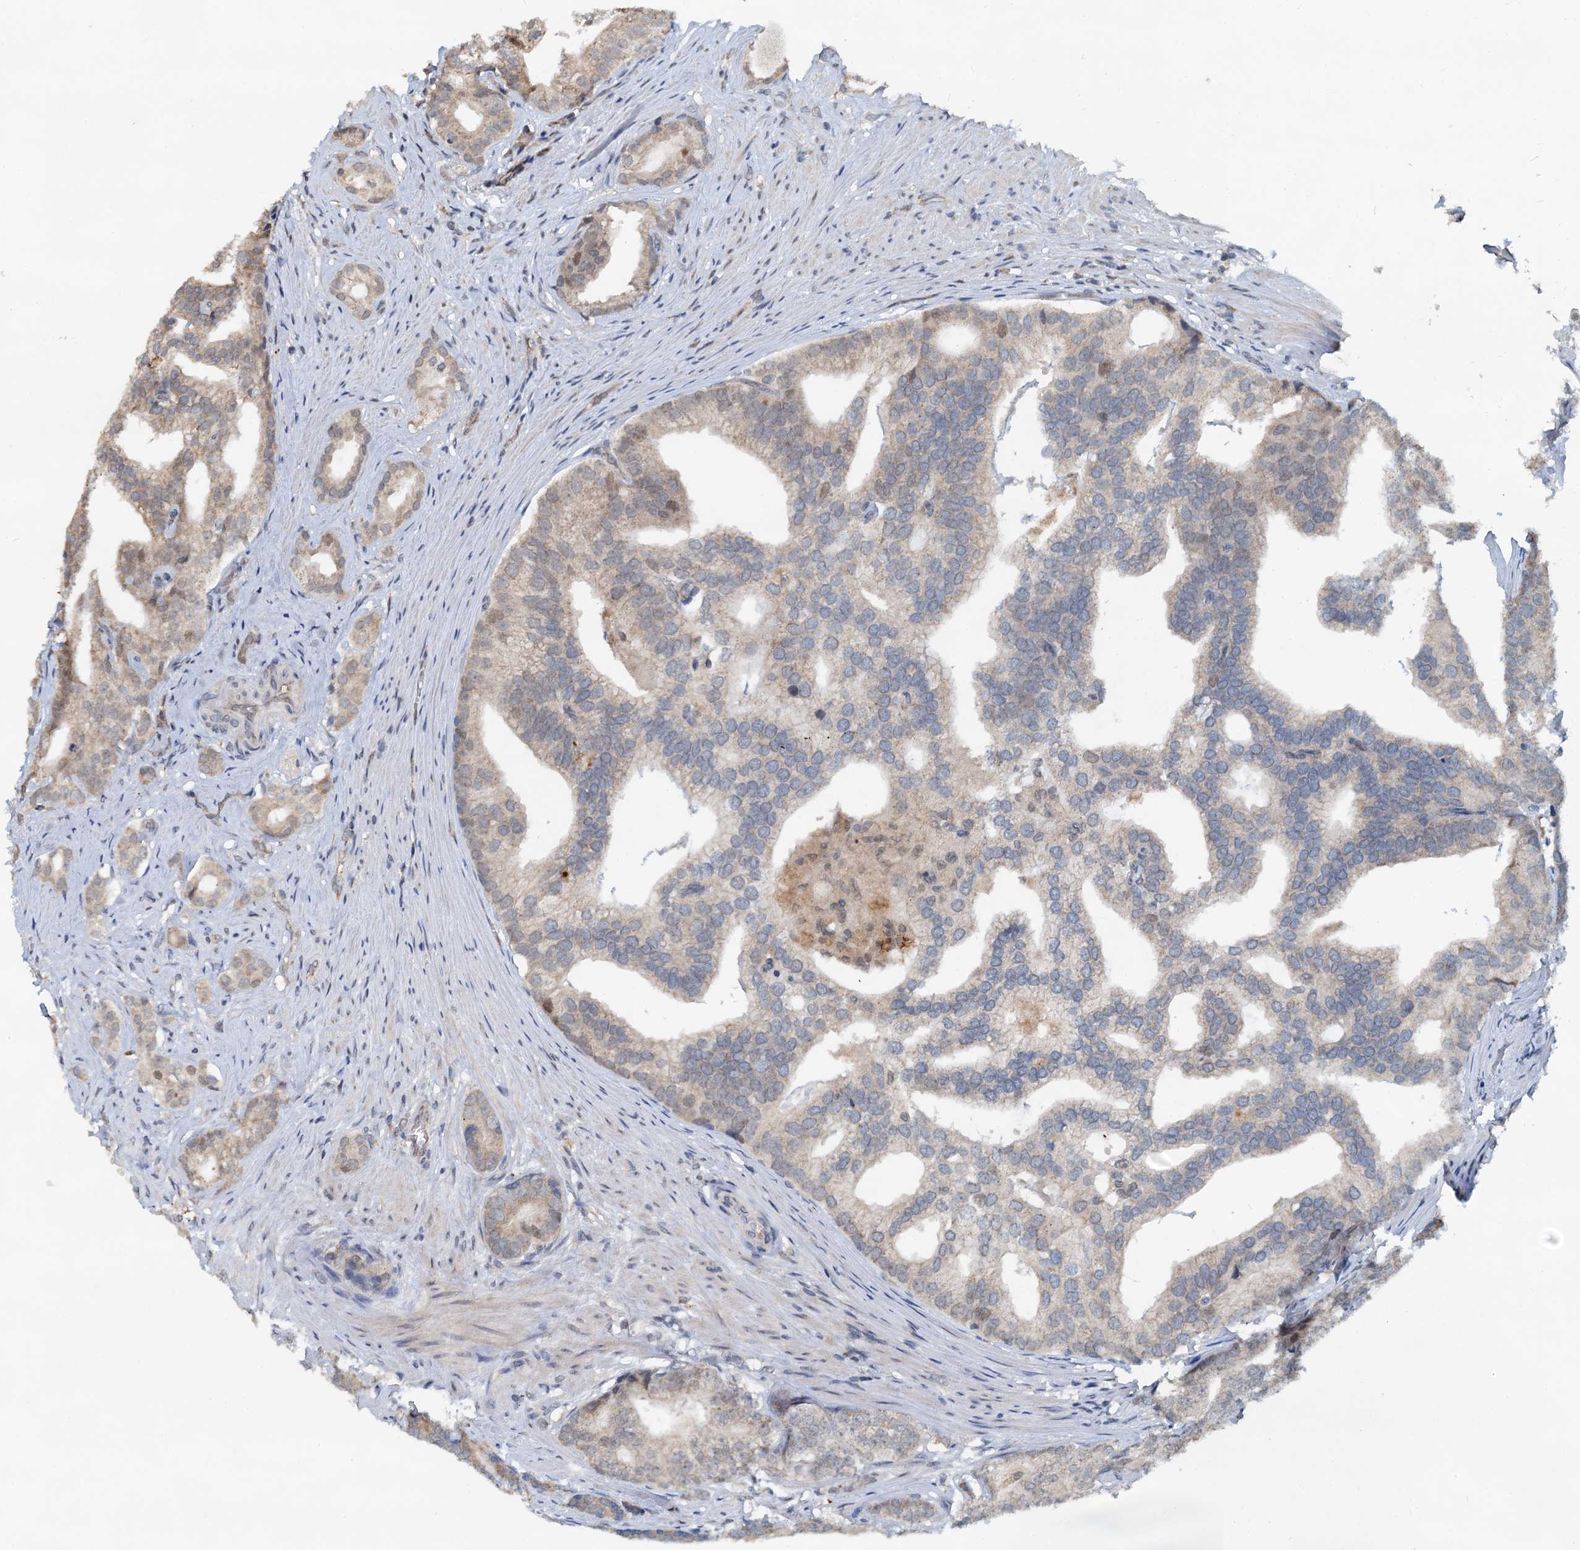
{"staining": {"intensity": "weak", "quantity": "25%-75%", "location": "cytoplasmic/membranous"}, "tissue": "prostate cancer", "cell_type": "Tumor cells", "image_type": "cancer", "snomed": [{"axis": "morphology", "description": "Adenocarcinoma, Low grade"}, {"axis": "topography", "description": "Prostate"}], "caption": "The micrograph displays staining of prostate cancer (low-grade adenocarcinoma), revealing weak cytoplasmic/membranous protein positivity (brown color) within tumor cells.", "gene": "MCMBP", "patient": {"sex": "male", "age": 71}}